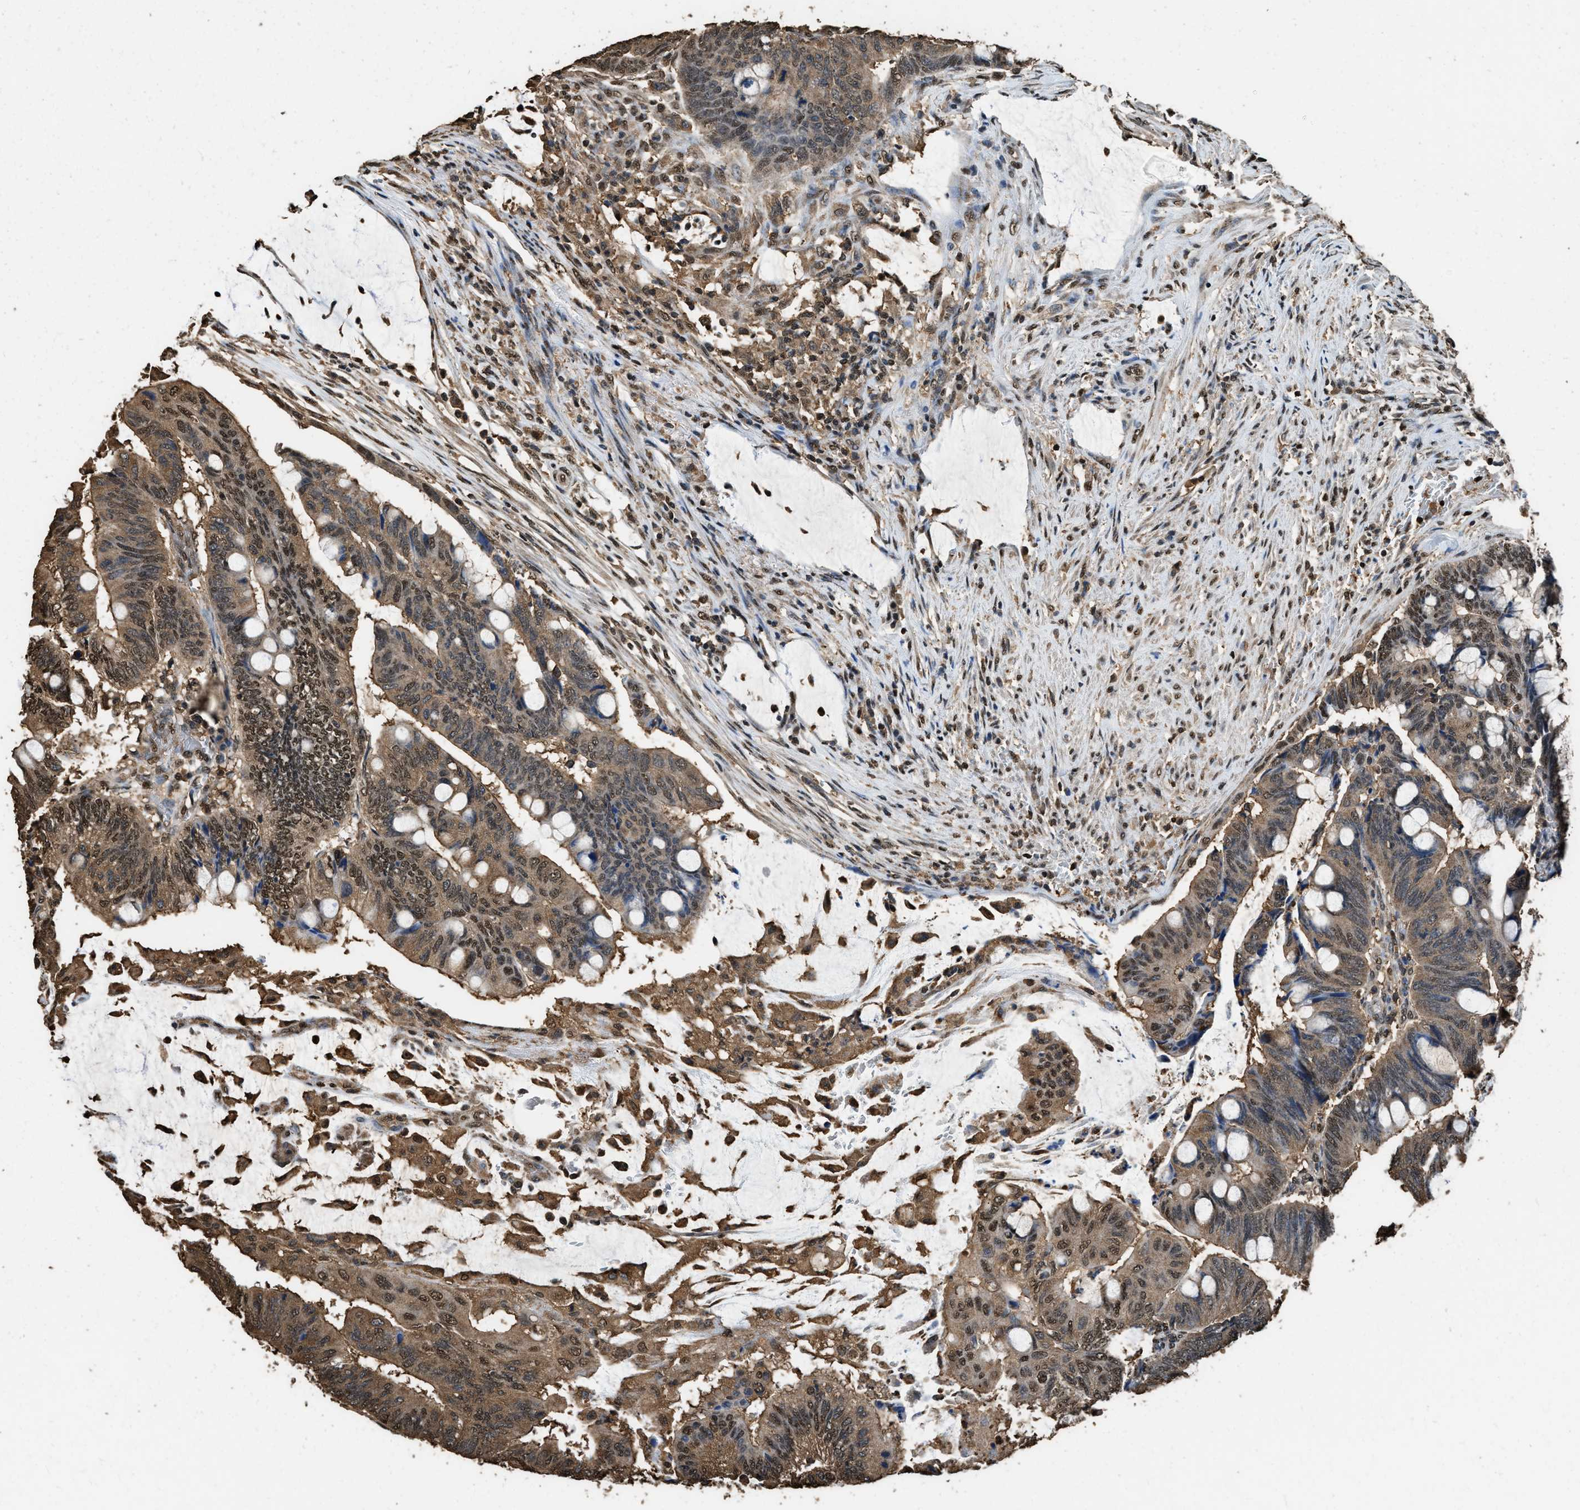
{"staining": {"intensity": "moderate", "quantity": ">75%", "location": "cytoplasmic/membranous,nuclear"}, "tissue": "colorectal cancer", "cell_type": "Tumor cells", "image_type": "cancer", "snomed": [{"axis": "morphology", "description": "Normal tissue, NOS"}, {"axis": "morphology", "description": "Adenocarcinoma, NOS"}, {"axis": "topography", "description": "Rectum"}, {"axis": "topography", "description": "Peripheral nerve tissue"}], "caption": "A photomicrograph of human colorectal cancer stained for a protein displays moderate cytoplasmic/membranous and nuclear brown staining in tumor cells.", "gene": "GAPDH", "patient": {"sex": "male", "age": 92}}